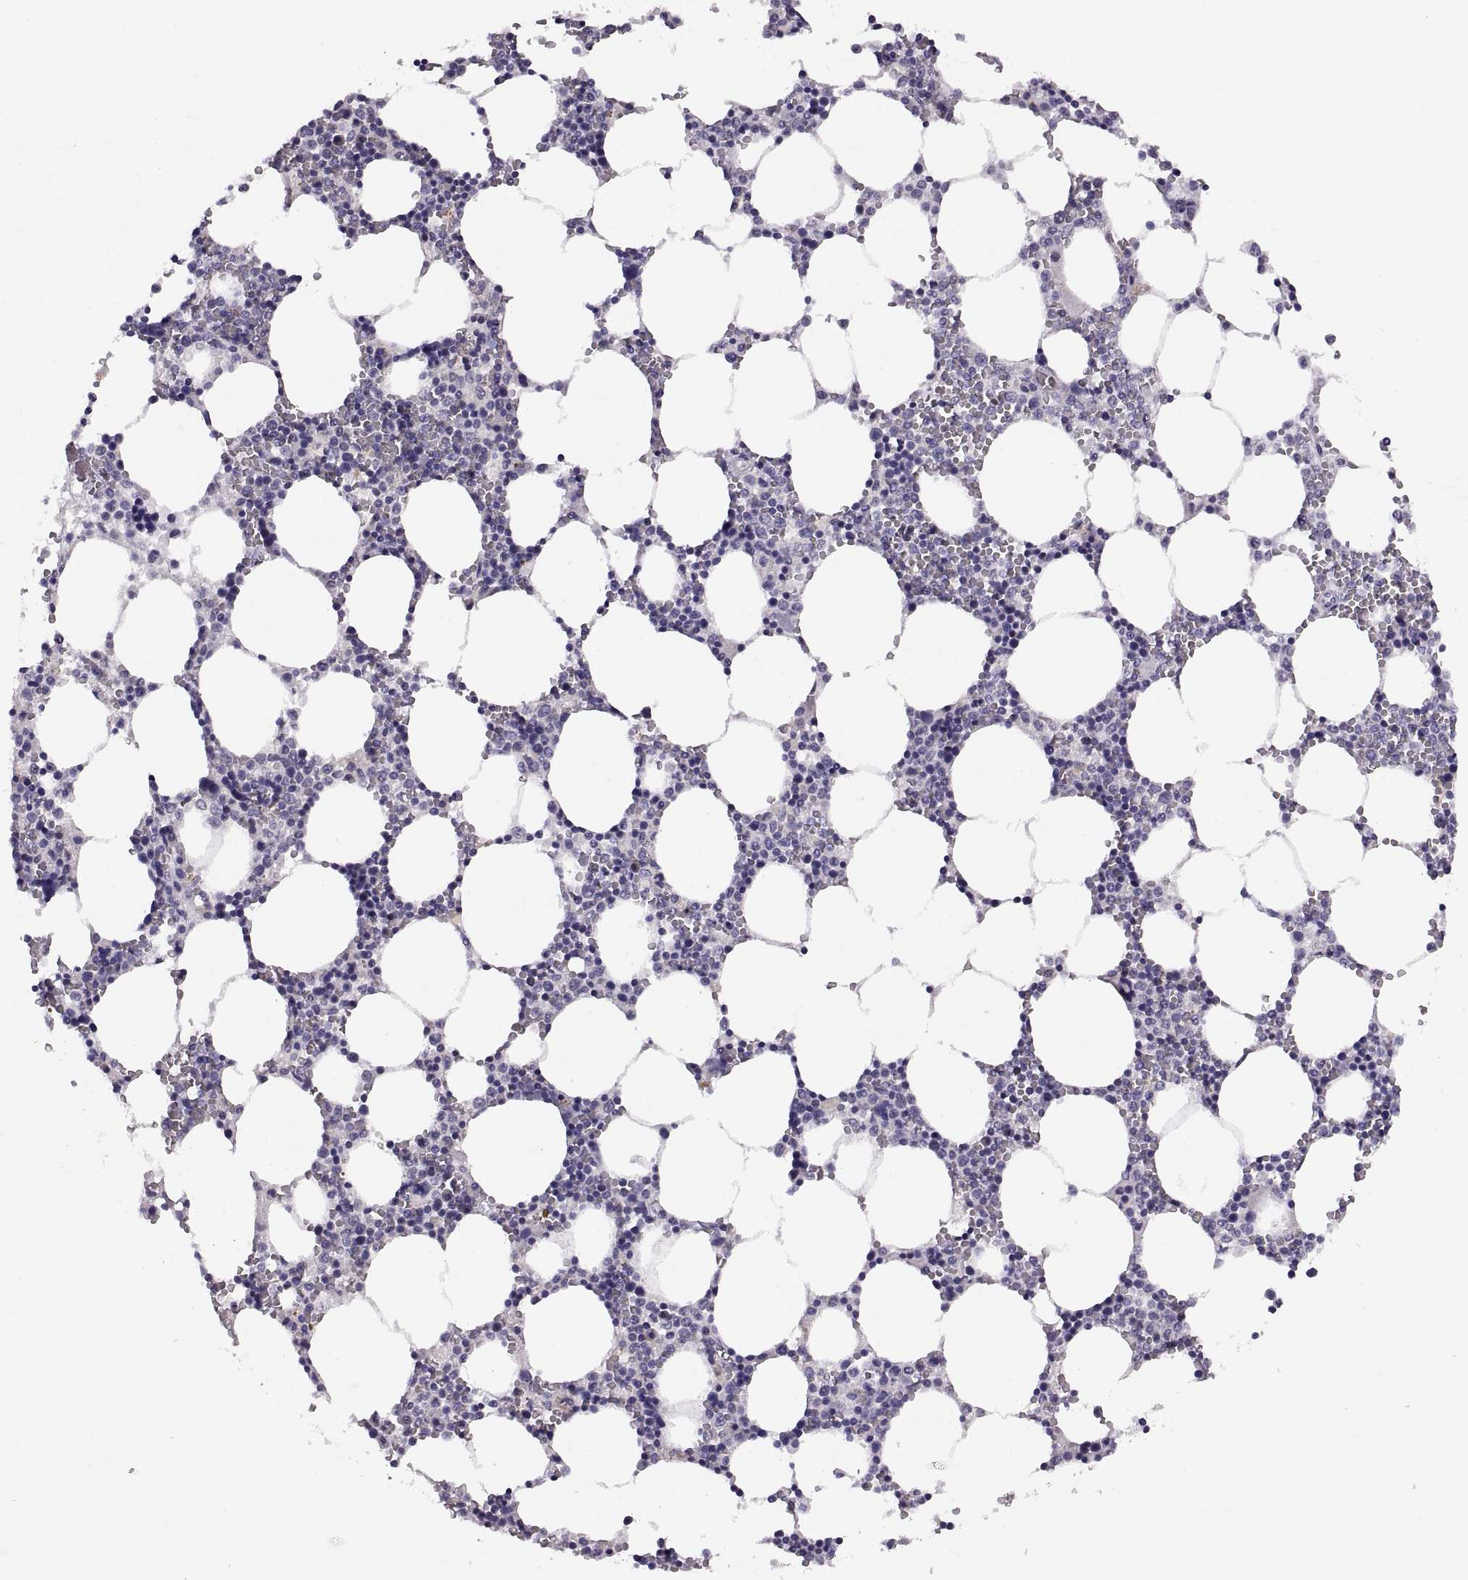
{"staining": {"intensity": "negative", "quantity": "none", "location": "none"}, "tissue": "bone marrow", "cell_type": "Hematopoietic cells", "image_type": "normal", "snomed": [{"axis": "morphology", "description": "Normal tissue, NOS"}, {"axis": "topography", "description": "Bone marrow"}], "caption": "Immunohistochemistry micrograph of benign human bone marrow stained for a protein (brown), which displays no expression in hematopoietic cells.", "gene": "ADH6", "patient": {"sex": "female", "age": 64}}